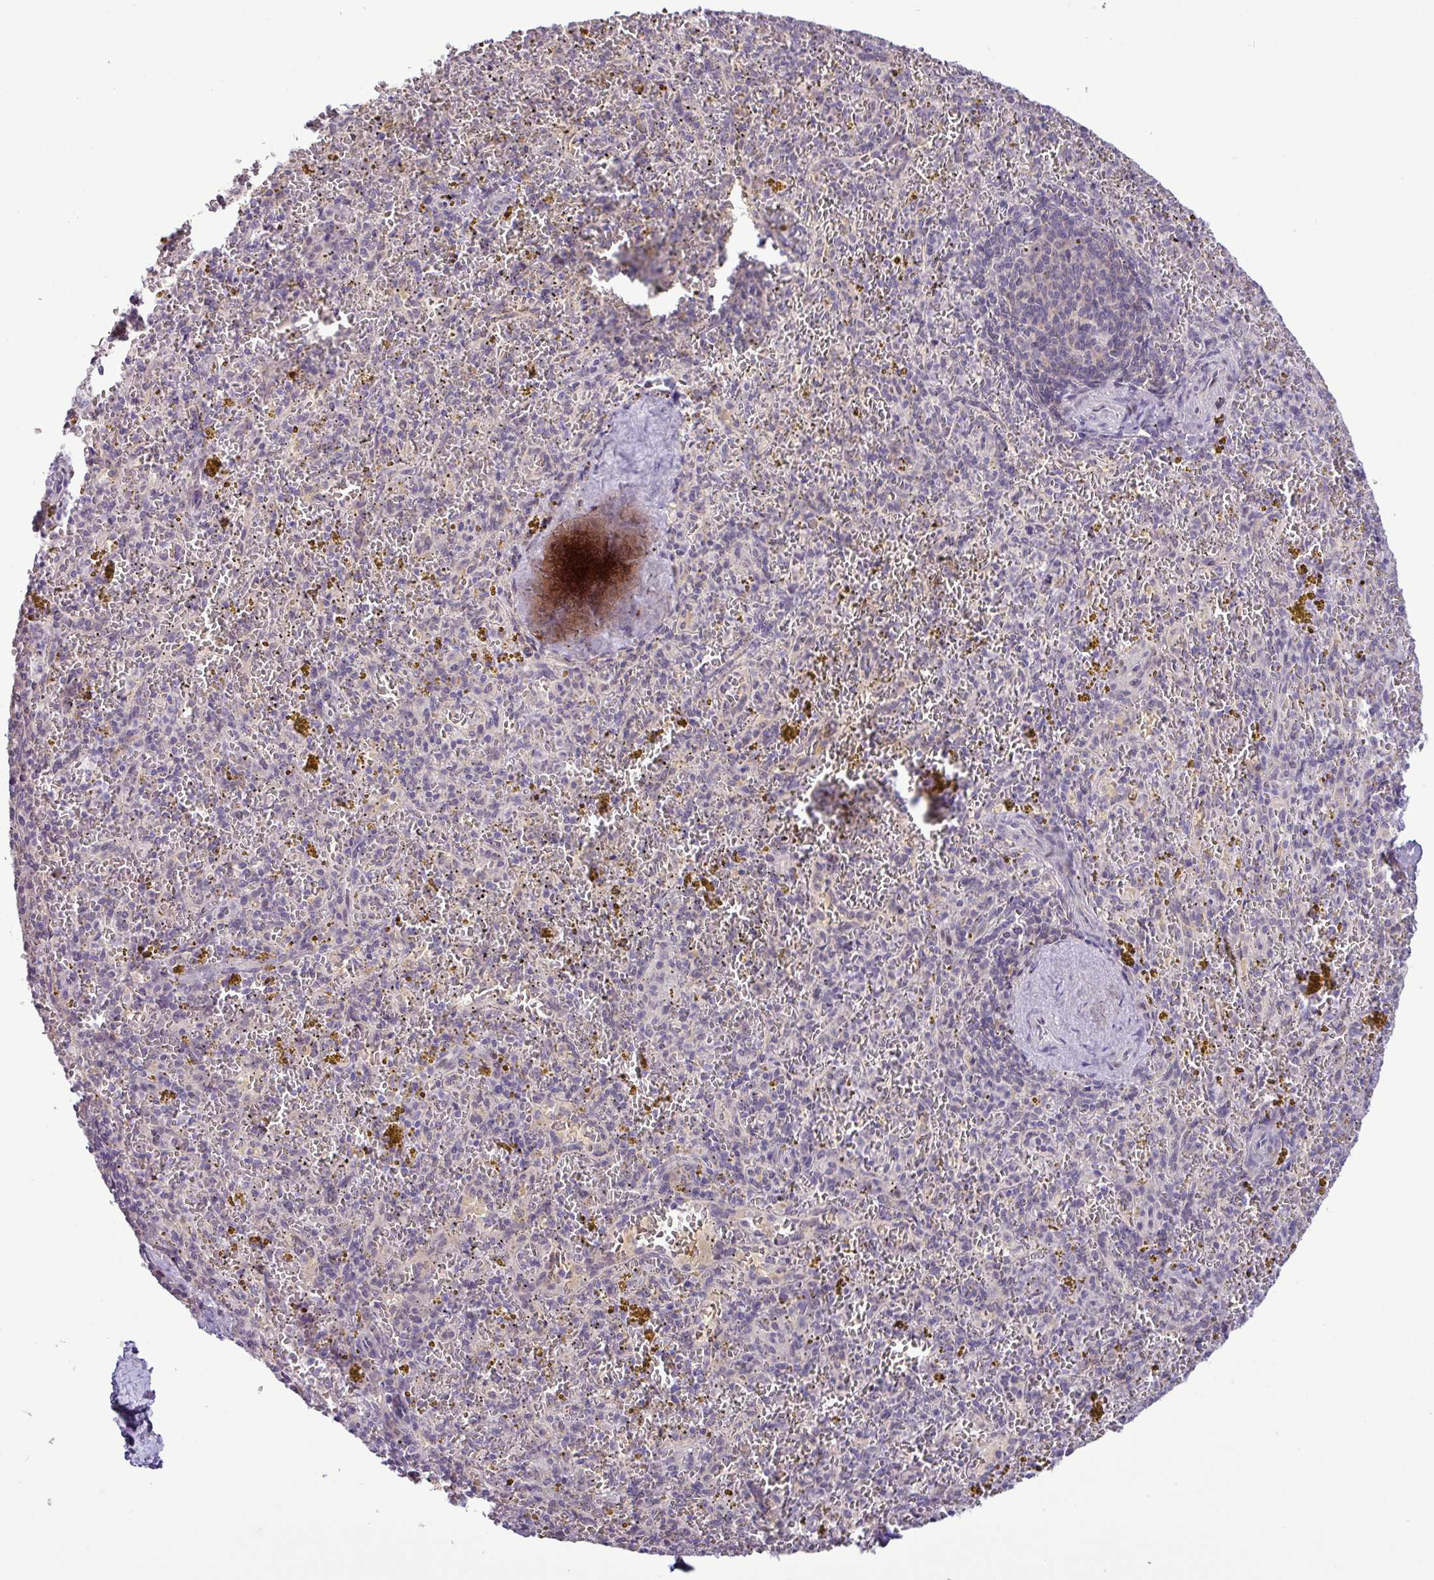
{"staining": {"intensity": "negative", "quantity": "none", "location": "none"}, "tissue": "spleen", "cell_type": "Cells in red pulp", "image_type": "normal", "snomed": [{"axis": "morphology", "description": "Normal tissue, NOS"}, {"axis": "topography", "description": "Spleen"}], "caption": "IHC histopathology image of benign spleen: human spleen stained with DAB (3,3'-diaminobenzidine) reveals no significant protein expression in cells in red pulp. (DAB immunohistochemistry, high magnification).", "gene": "RIPPLY1", "patient": {"sex": "male", "age": 57}}